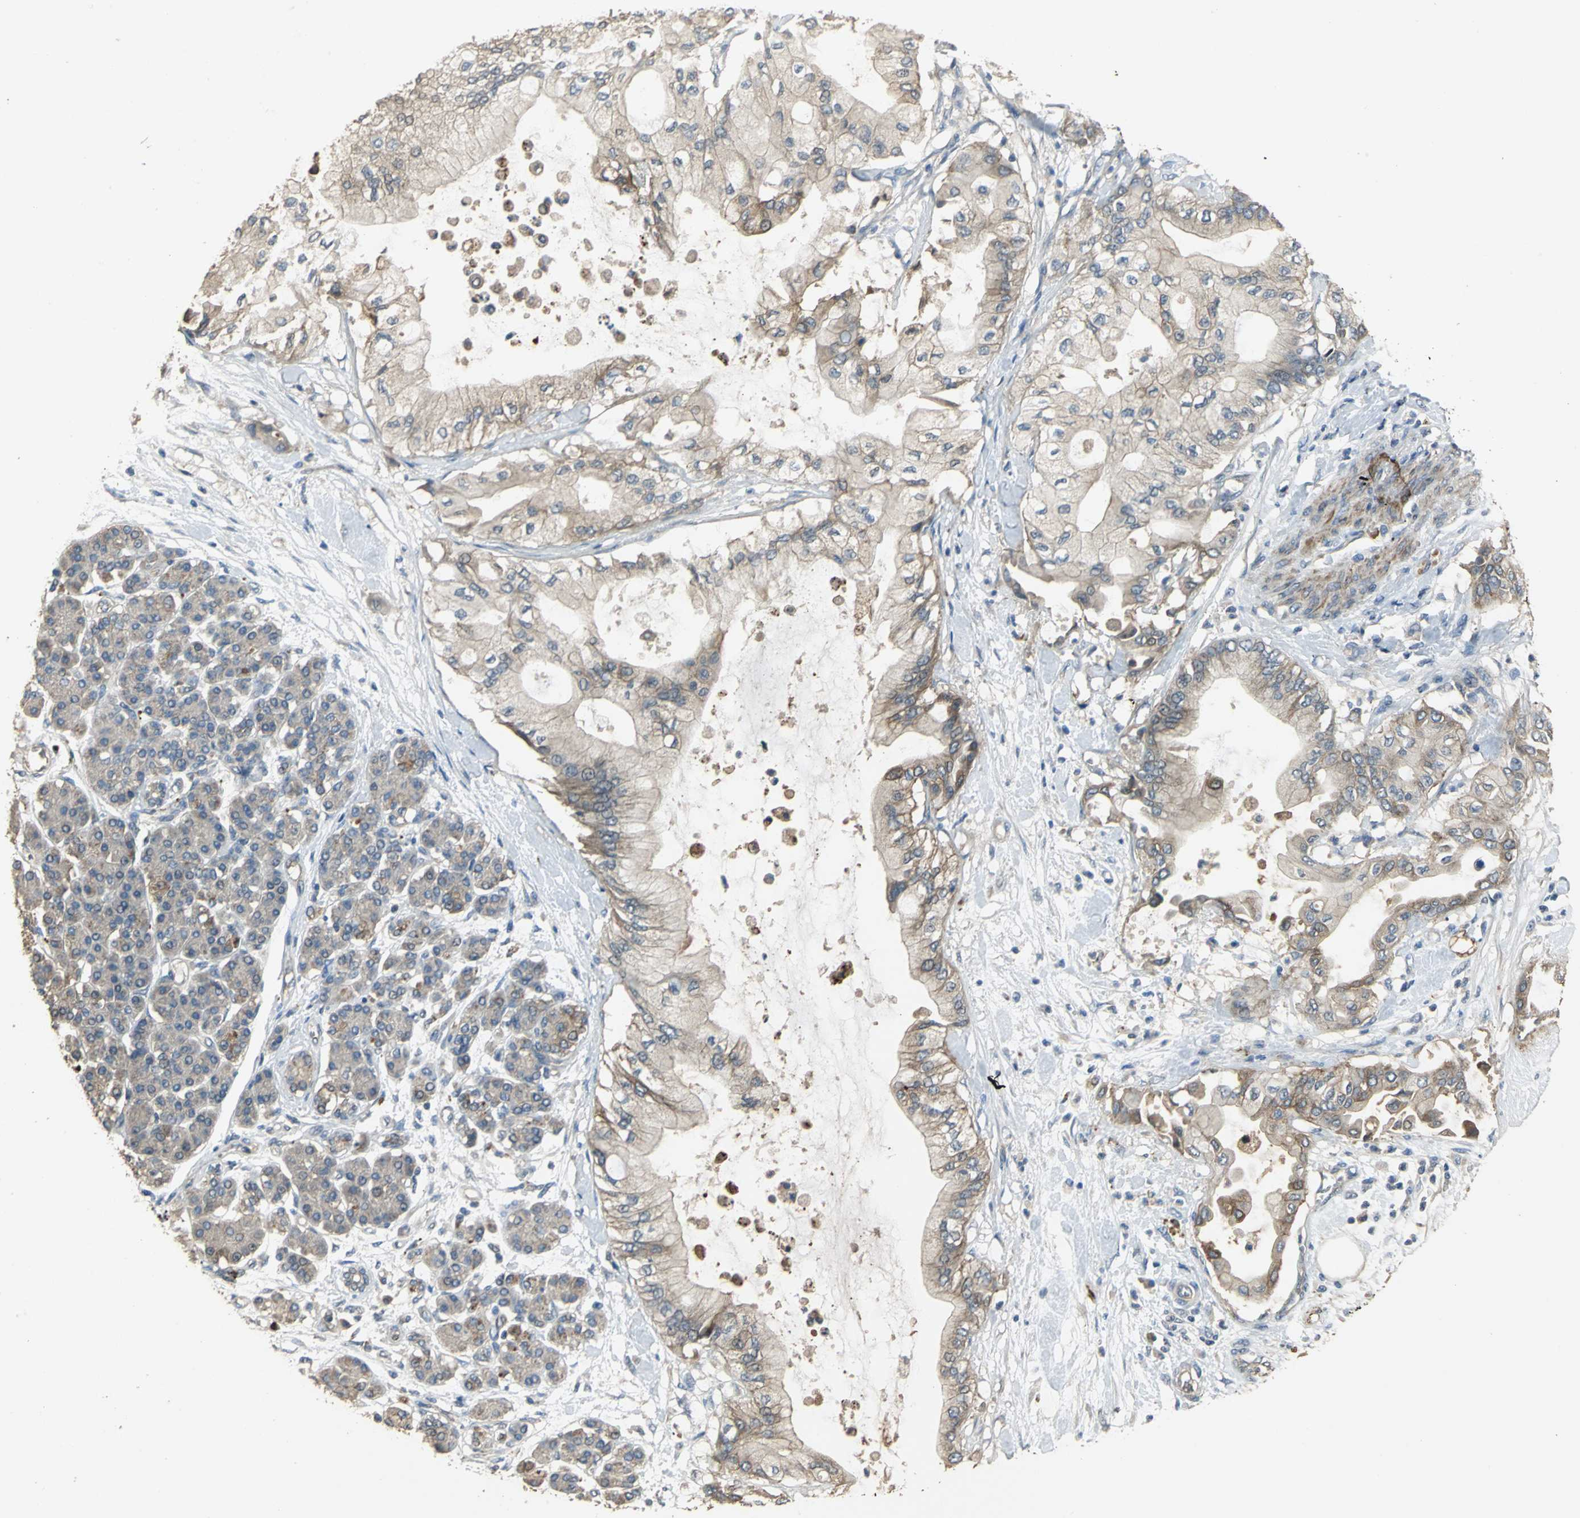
{"staining": {"intensity": "moderate", "quantity": ">75%", "location": "cytoplasmic/membranous"}, "tissue": "pancreatic cancer", "cell_type": "Tumor cells", "image_type": "cancer", "snomed": [{"axis": "morphology", "description": "Adenocarcinoma, NOS"}, {"axis": "morphology", "description": "Adenocarcinoma, metastatic, NOS"}, {"axis": "topography", "description": "Lymph node"}, {"axis": "topography", "description": "Pancreas"}, {"axis": "topography", "description": "Duodenum"}], "caption": "Protein expression analysis of human pancreatic metastatic adenocarcinoma reveals moderate cytoplasmic/membranous positivity in approximately >75% of tumor cells. (DAB IHC with brightfield microscopy, high magnification).", "gene": "MET", "patient": {"sex": "female", "age": 64}}